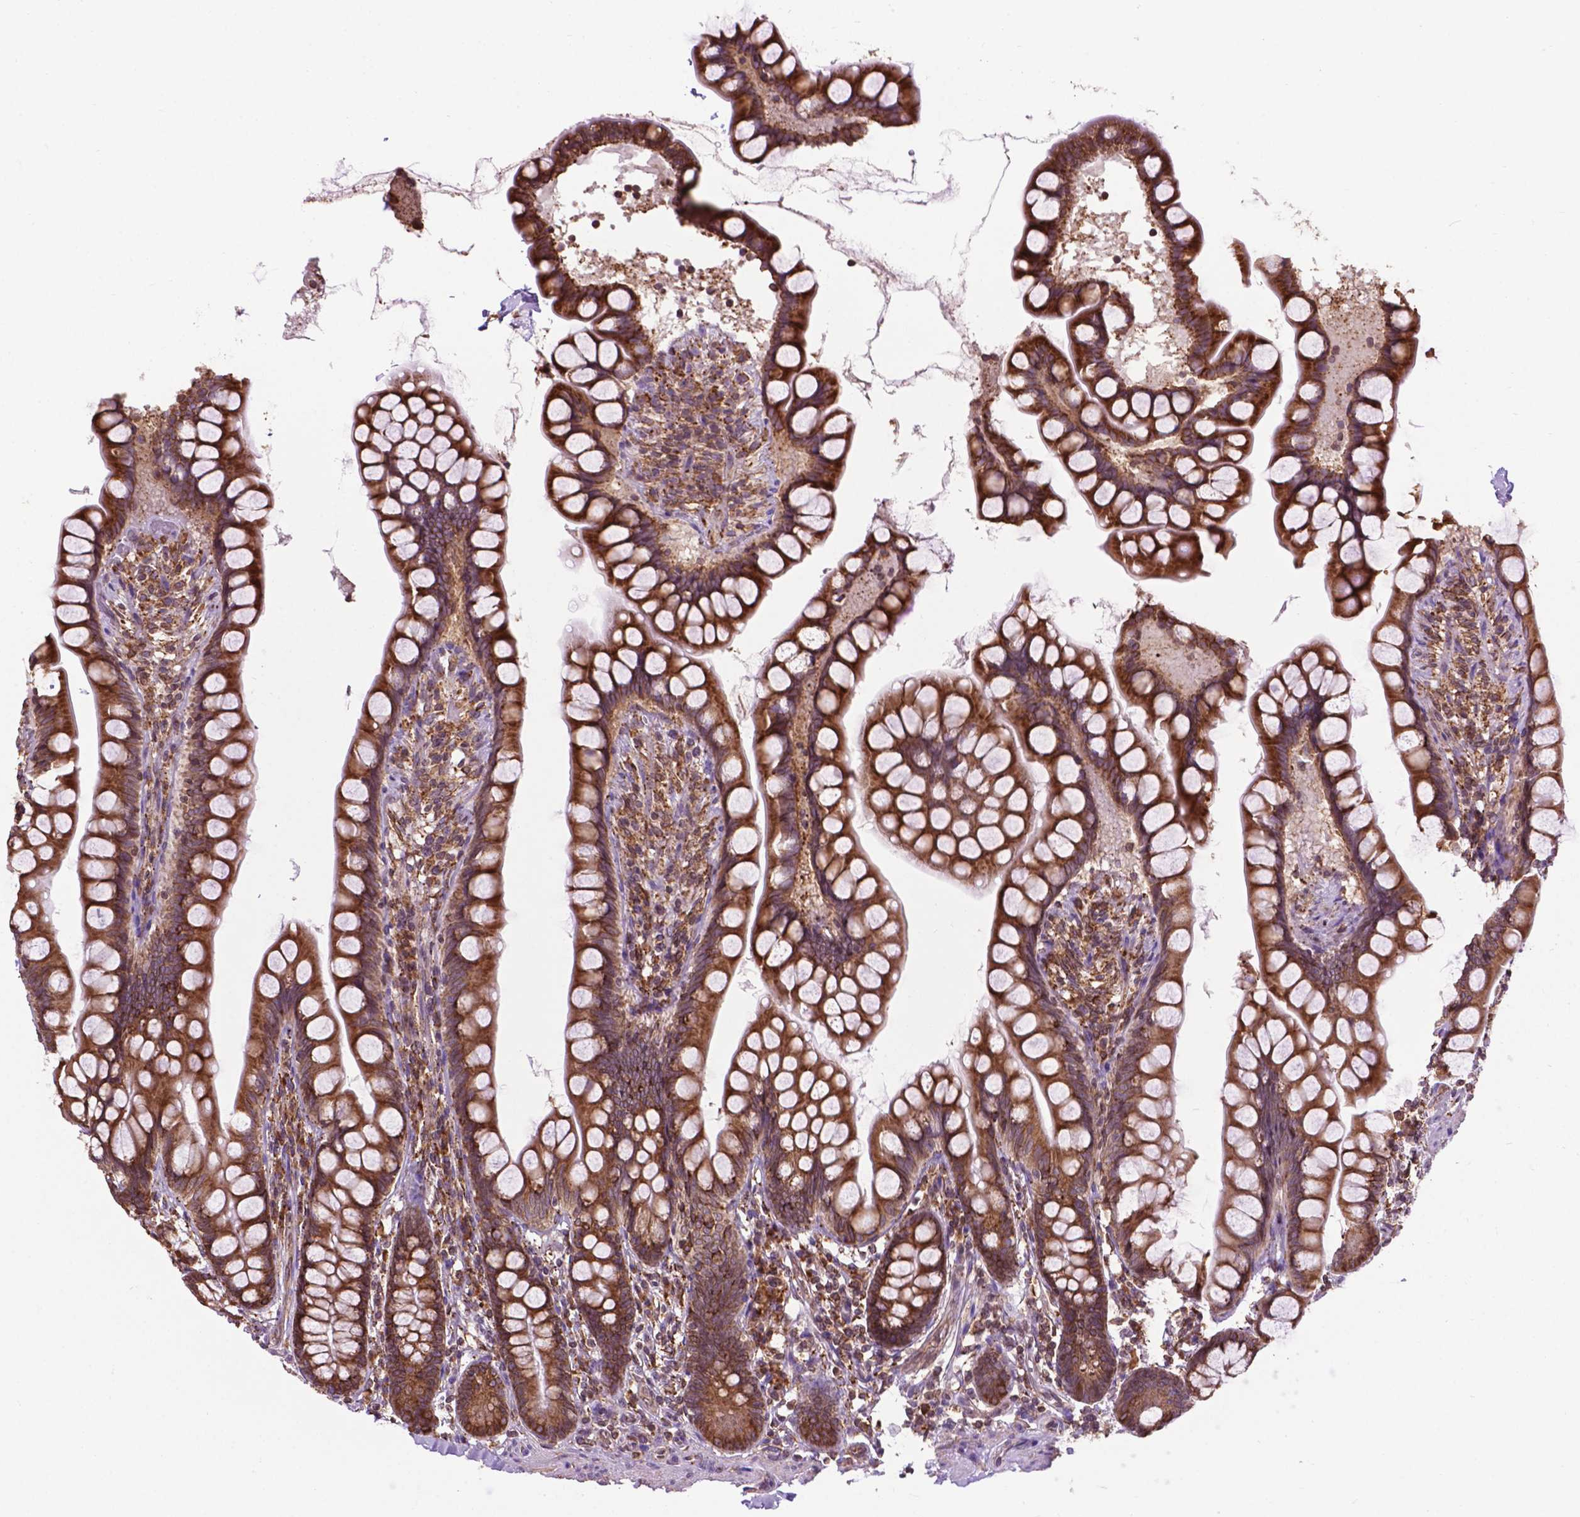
{"staining": {"intensity": "strong", "quantity": ">75%", "location": "cytoplasmic/membranous"}, "tissue": "small intestine", "cell_type": "Glandular cells", "image_type": "normal", "snomed": [{"axis": "morphology", "description": "Normal tissue, NOS"}, {"axis": "topography", "description": "Small intestine"}], "caption": "Protein expression by IHC reveals strong cytoplasmic/membranous positivity in approximately >75% of glandular cells in normal small intestine. The staining is performed using DAB brown chromogen to label protein expression. The nuclei are counter-stained blue using hematoxylin.", "gene": "GANAB", "patient": {"sex": "male", "age": 70}}